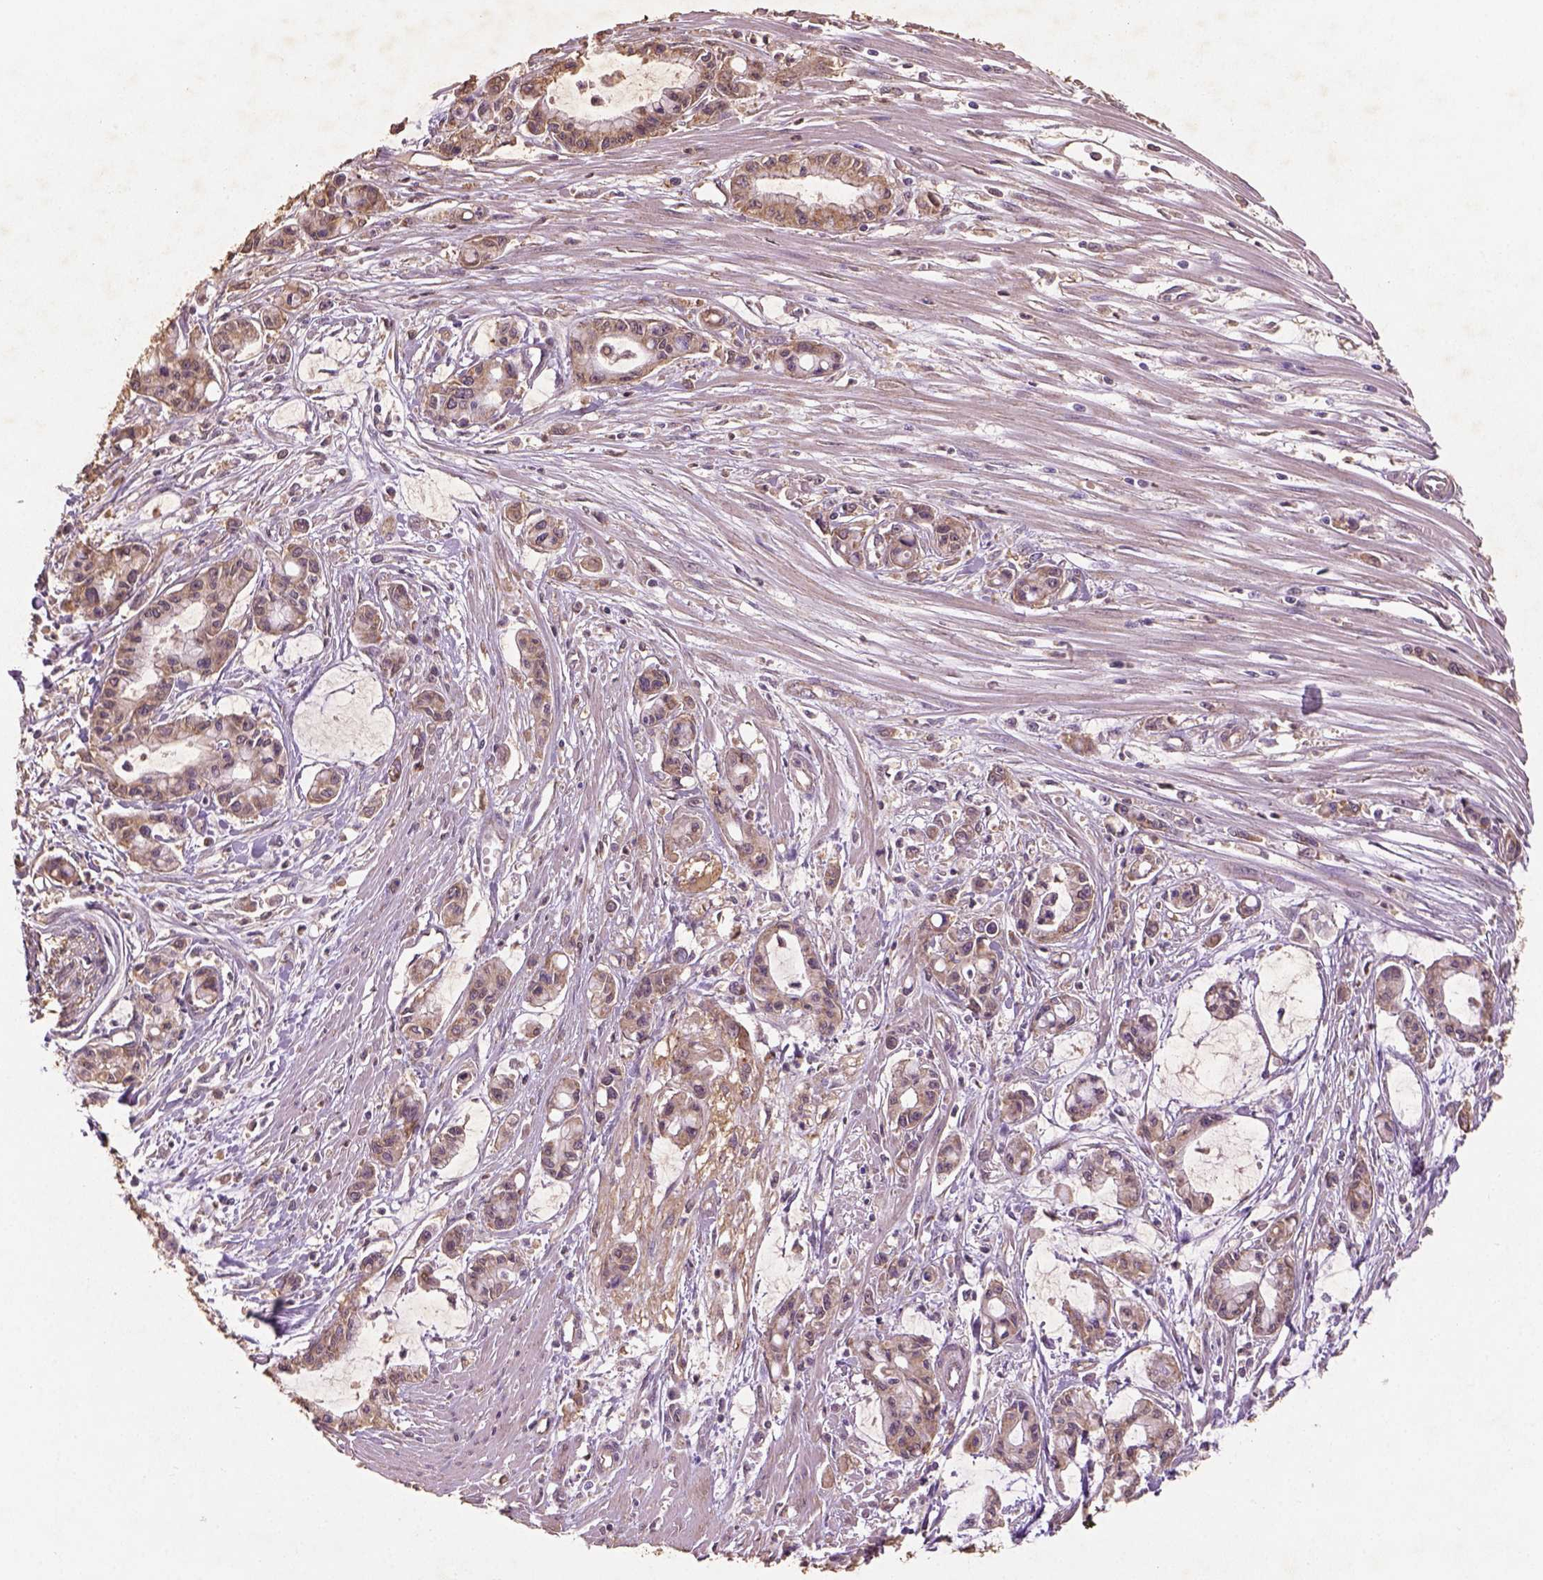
{"staining": {"intensity": "moderate", "quantity": ">75%", "location": "cytoplasmic/membranous"}, "tissue": "pancreatic cancer", "cell_type": "Tumor cells", "image_type": "cancer", "snomed": [{"axis": "morphology", "description": "Adenocarcinoma, NOS"}, {"axis": "topography", "description": "Pancreas"}], "caption": "The histopathology image shows immunohistochemical staining of pancreatic cancer. There is moderate cytoplasmic/membranous positivity is identified in approximately >75% of tumor cells. Nuclei are stained in blue.", "gene": "AP2B1", "patient": {"sex": "male", "age": 48}}